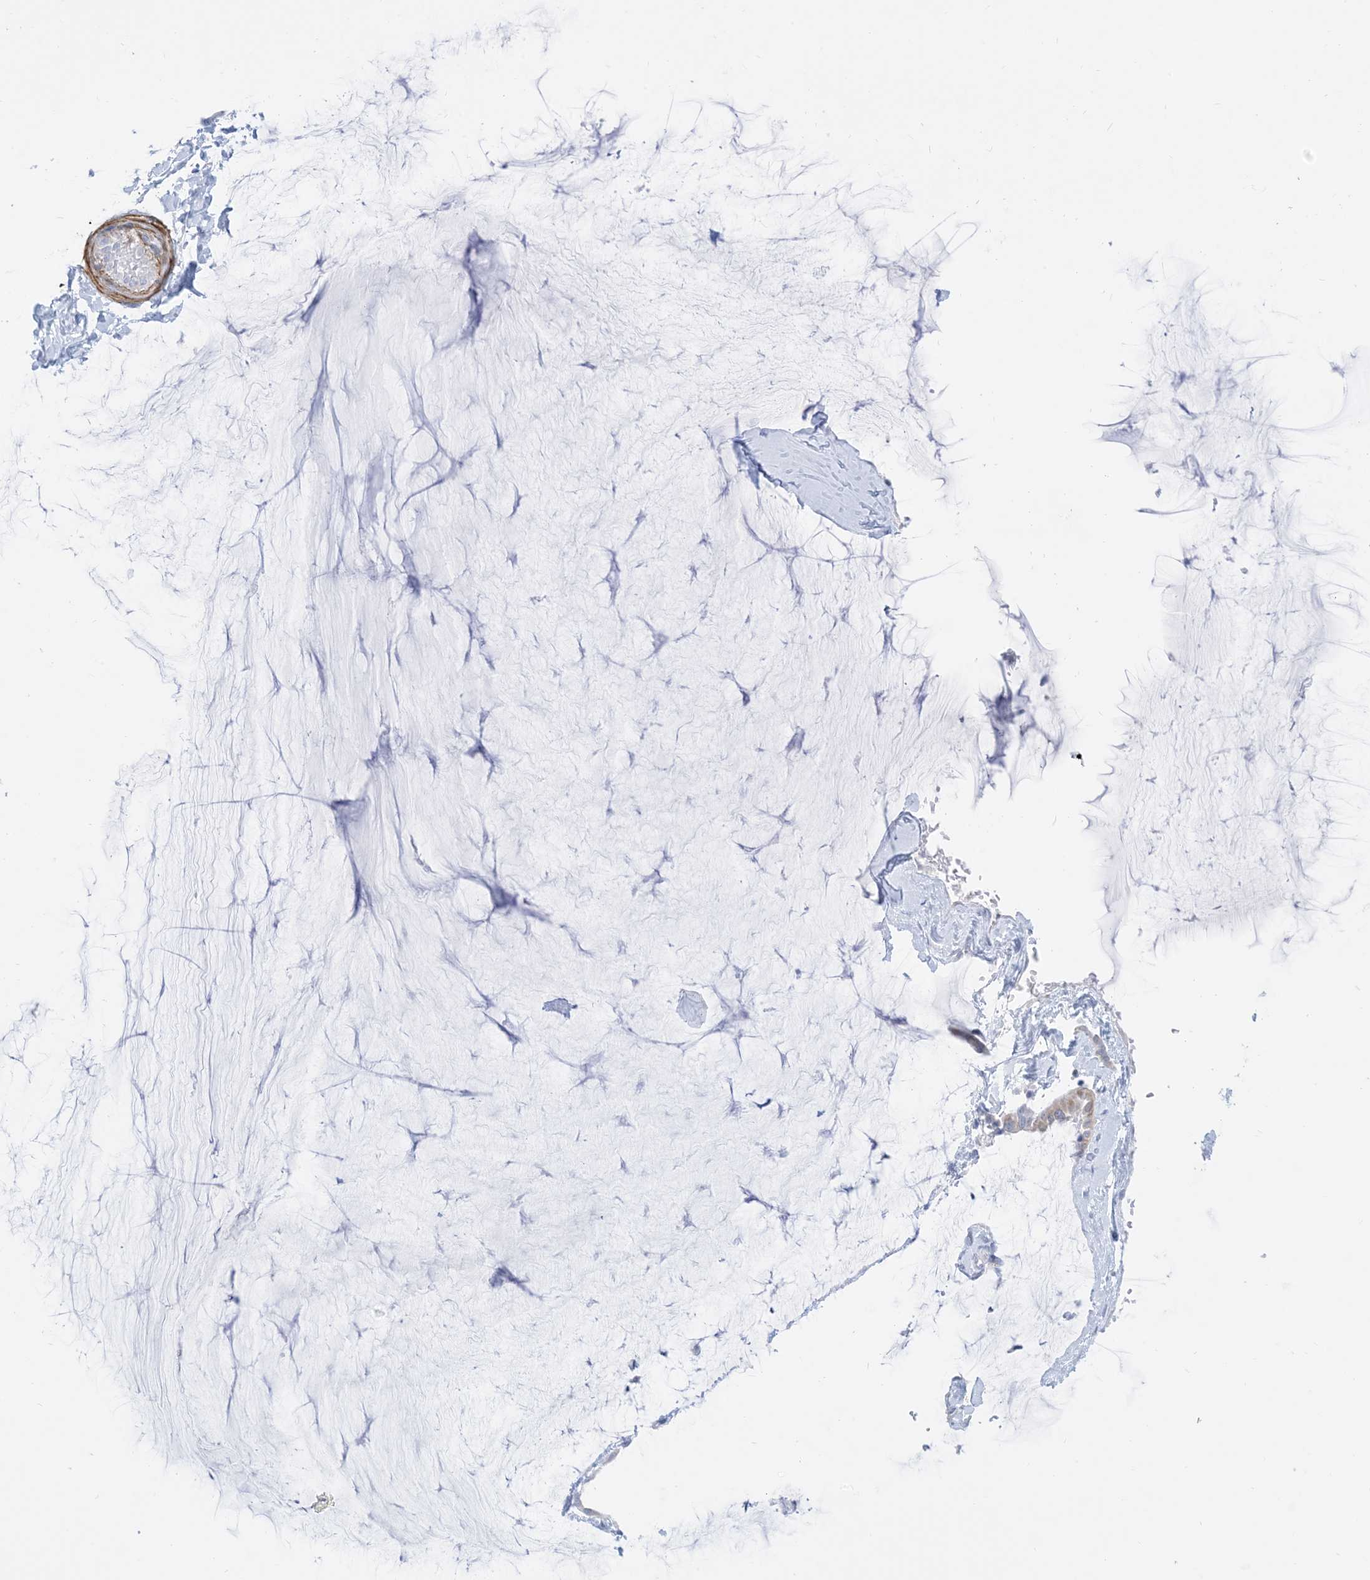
{"staining": {"intensity": "weak", "quantity": "25%-75%", "location": "cytoplasmic/membranous"}, "tissue": "ovarian cancer", "cell_type": "Tumor cells", "image_type": "cancer", "snomed": [{"axis": "morphology", "description": "Cystadenocarcinoma, mucinous, NOS"}, {"axis": "topography", "description": "Ovary"}], "caption": "A high-resolution histopathology image shows immunohistochemistry staining of ovarian cancer (mucinous cystadenocarcinoma), which demonstrates weak cytoplasmic/membranous expression in approximately 25%-75% of tumor cells.", "gene": "MARS2", "patient": {"sex": "female", "age": 39}}